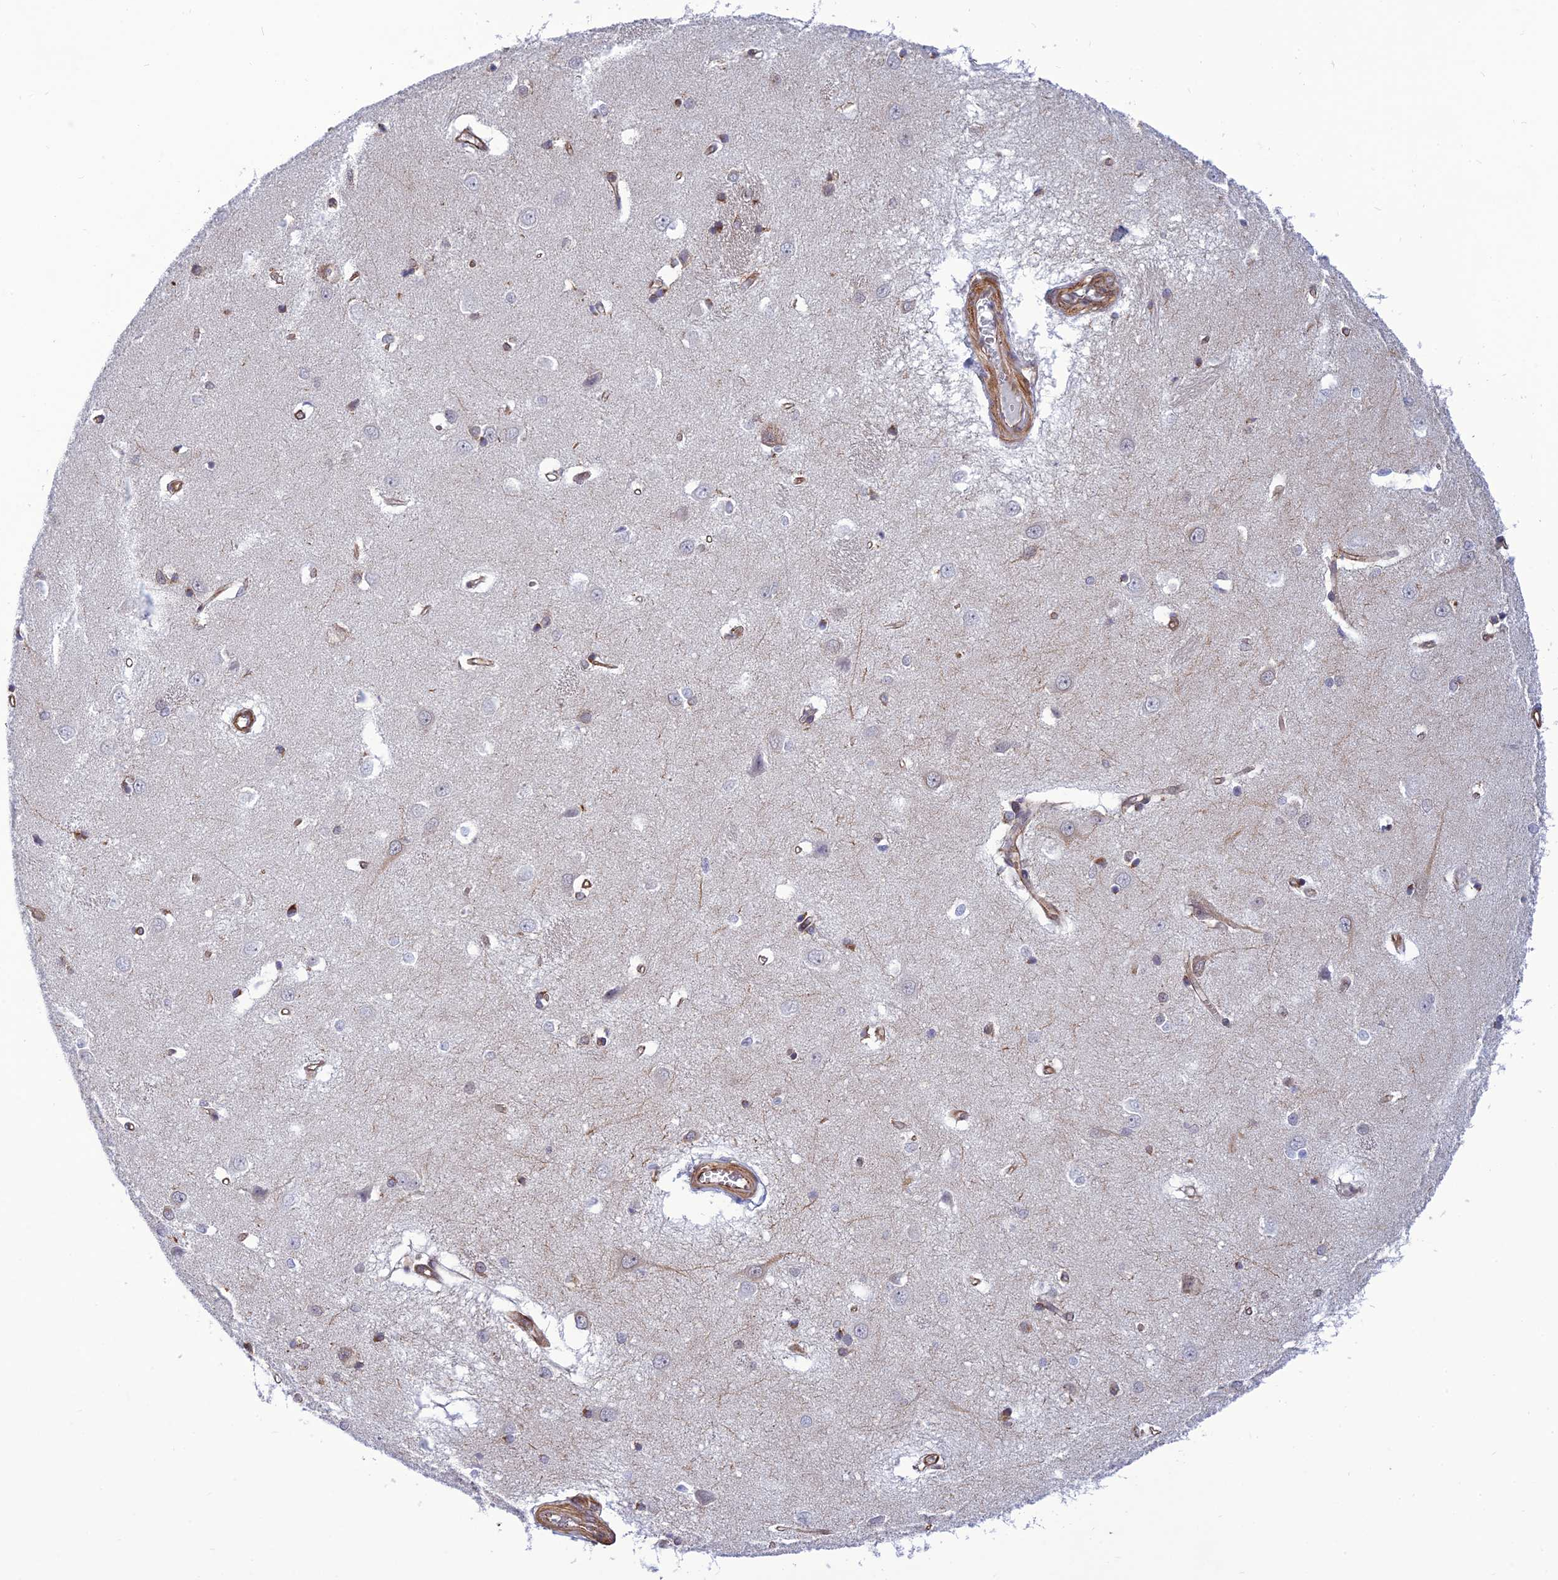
{"staining": {"intensity": "moderate", "quantity": "<25%", "location": "cytoplasmic/membranous"}, "tissue": "caudate", "cell_type": "Glial cells", "image_type": "normal", "snomed": [{"axis": "morphology", "description": "Normal tissue, NOS"}, {"axis": "topography", "description": "Lateral ventricle wall"}], "caption": "A brown stain labels moderate cytoplasmic/membranous expression of a protein in glial cells of unremarkable caudate.", "gene": "PAGR1", "patient": {"sex": "male", "age": 37}}